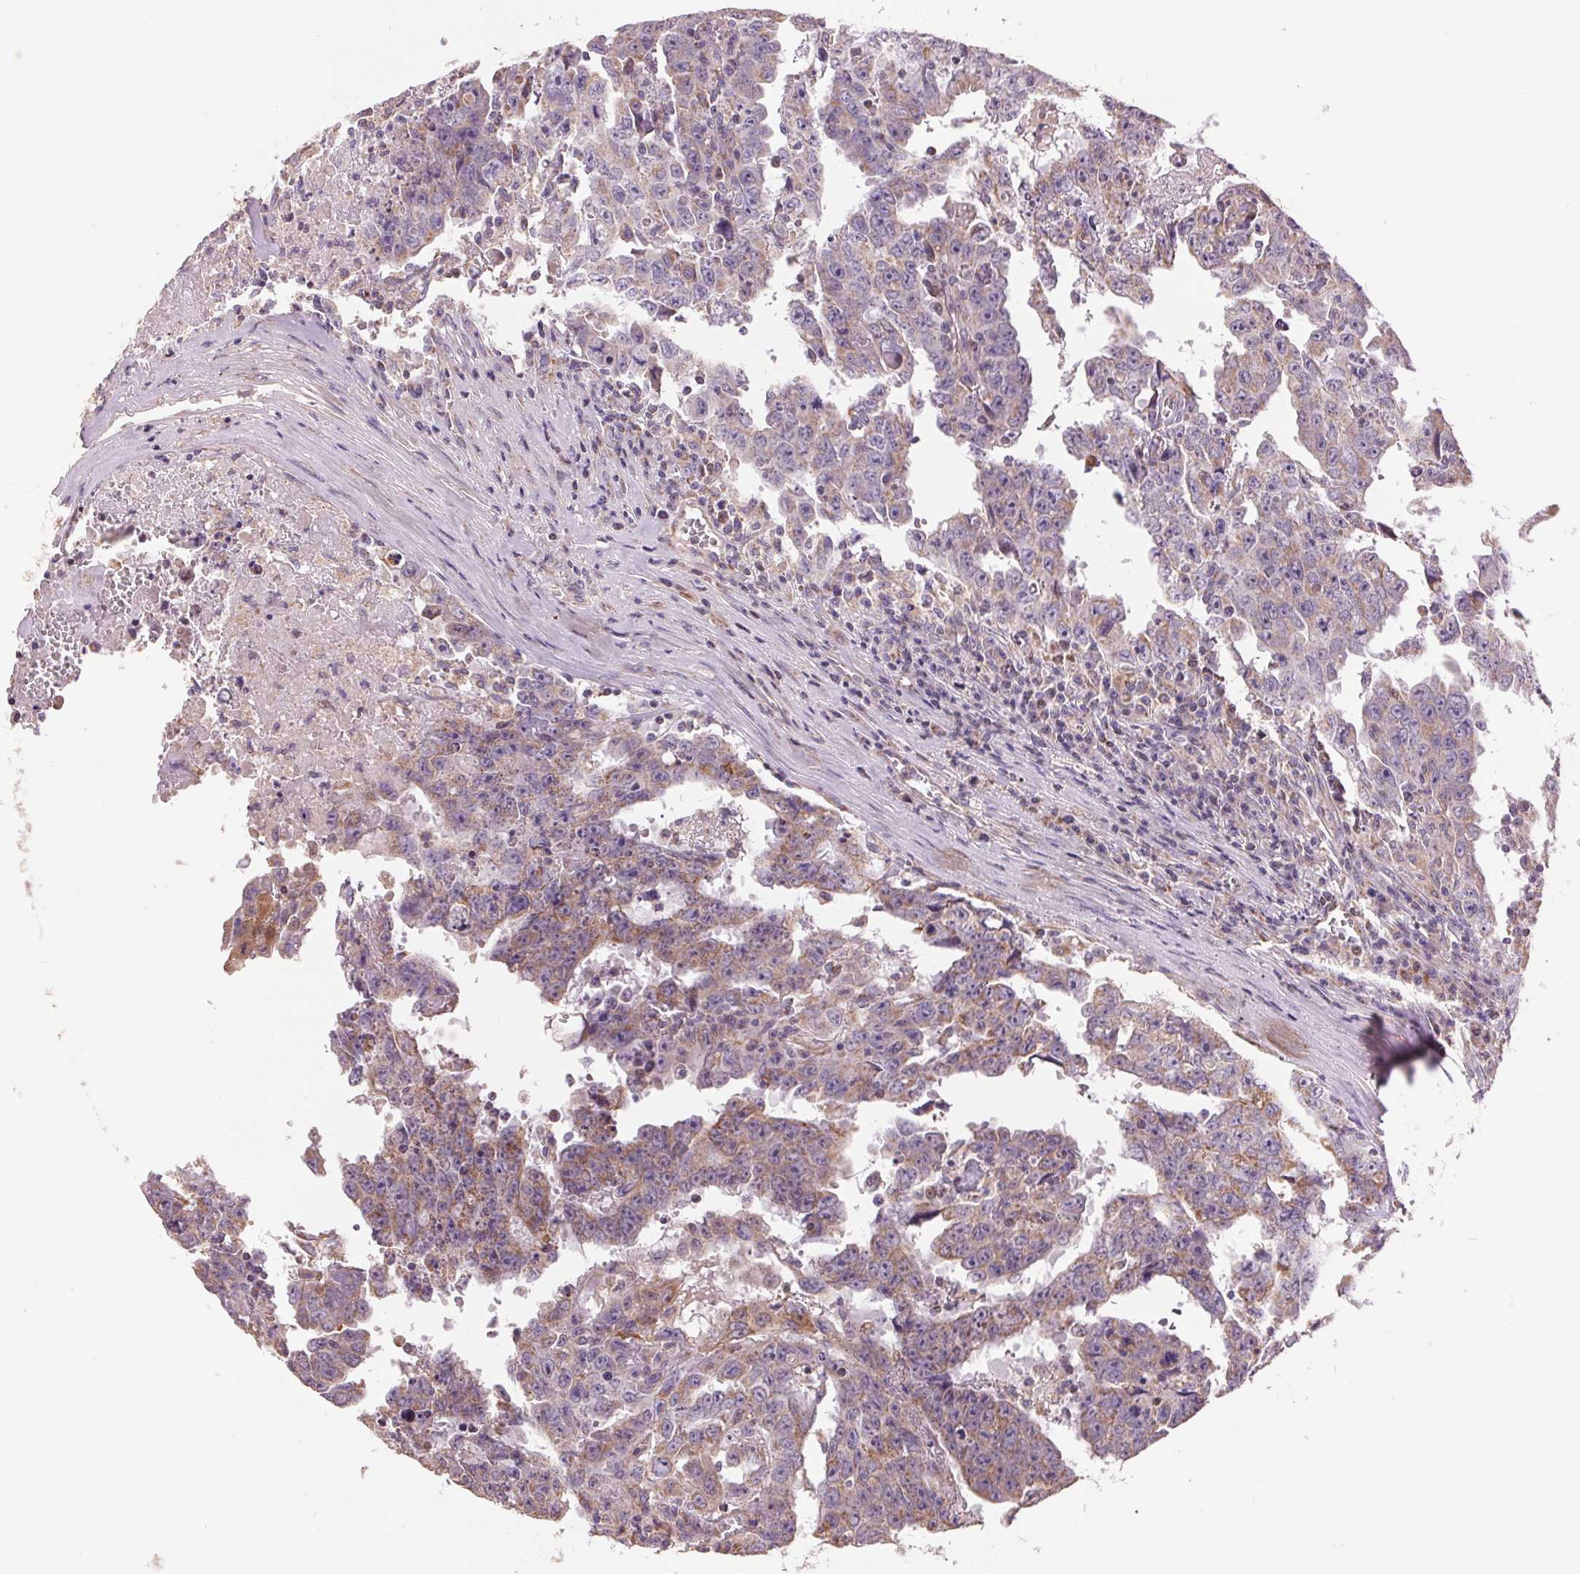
{"staining": {"intensity": "weak", "quantity": "<25%", "location": "cytoplasmic/membranous"}, "tissue": "testis cancer", "cell_type": "Tumor cells", "image_type": "cancer", "snomed": [{"axis": "morphology", "description": "Carcinoma, Embryonal, NOS"}, {"axis": "topography", "description": "Testis"}], "caption": "The immunohistochemistry histopathology image has no significant expression in tumor cells of testis embryonal carcinoma tissue.", "gene": "DGUOK", "patient": {"sex": "male", "age": 22}}